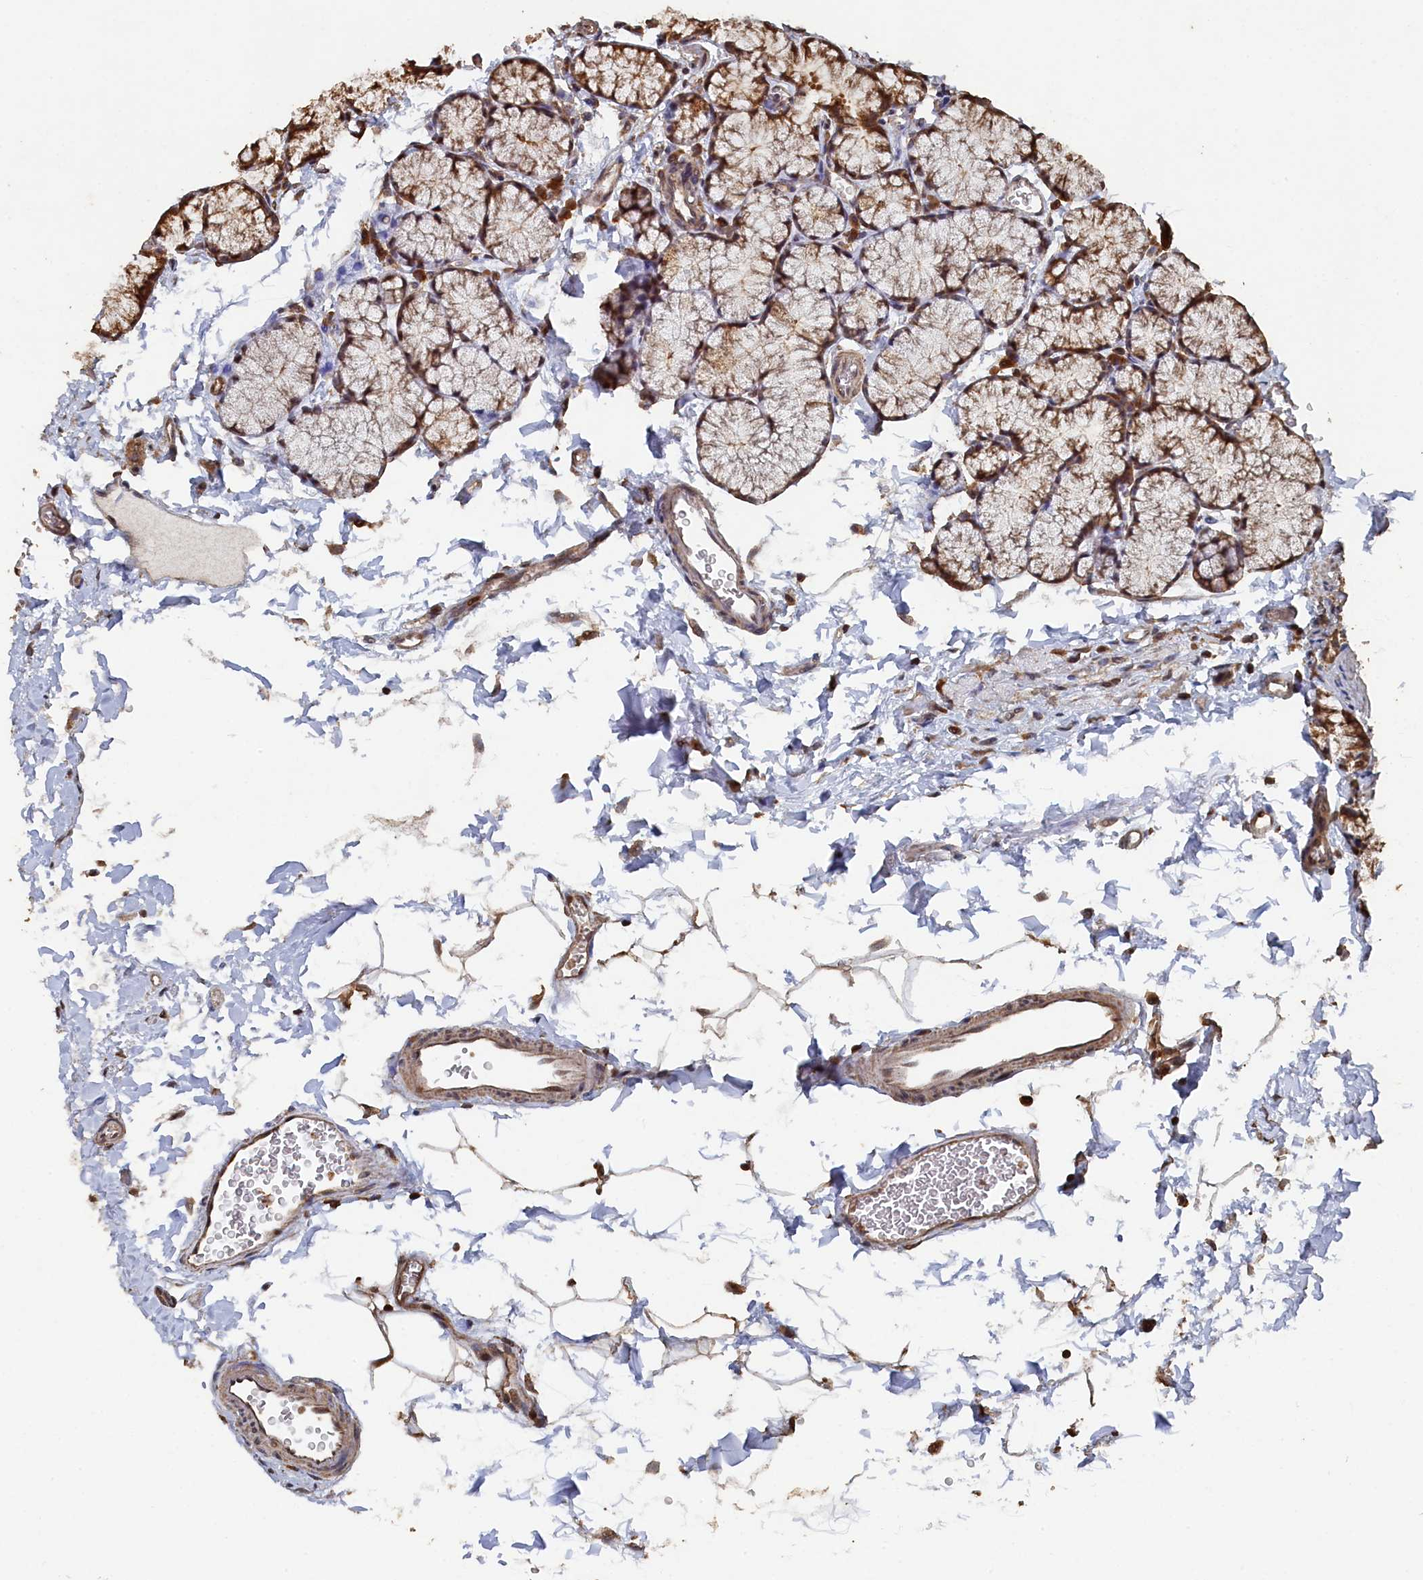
{"staining": {"intensity": "moderate", "quantity": ">75%", "location": "cytoplasmic/membranous"}, "tissue": "duodenum", "cell_type": "Glandular cells", "image_type": "normal", "snomed": [{"axis": "morphology", "description": "Normal tissue, NOS"}, {"axis": "topography", "description": "Duodenum"}], "caption": "Normal duodenum was stained to show a protein in brown. There is medium levels of moderate cytoplasmic/membranous positivity in approximately >75% of glandular cells.", "gene": "PIGN", "patient": {"sex": "male", "age": 35}}